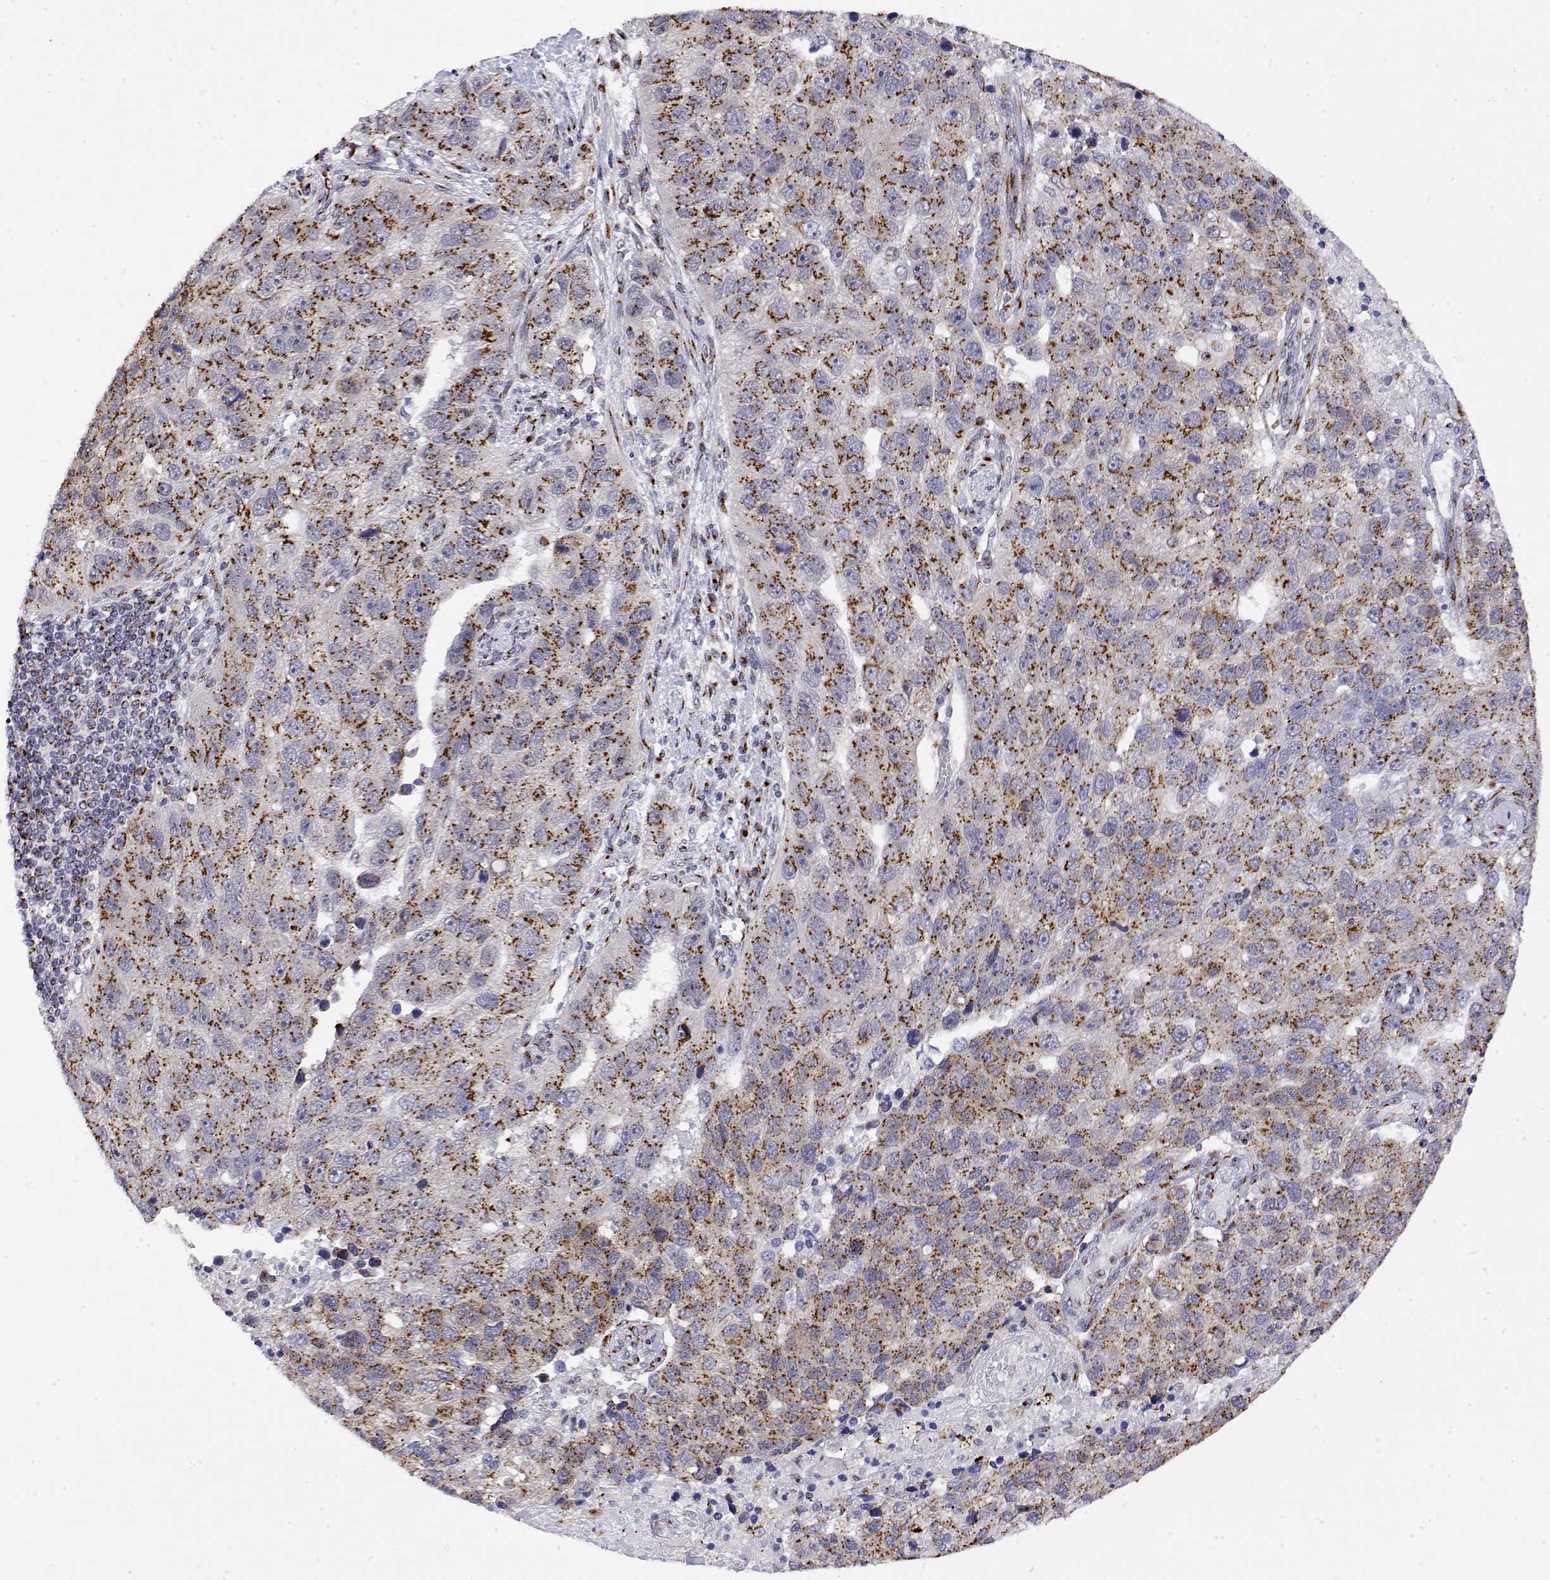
{"staining": {"intensity": "strong", "quantity": ">75%", "location": "cytoplasmic/membranous"}, "tissue": "pancreatic cancer", "cell_type": "Tumor cells", "image_type": "cancer", "snomed": [{"axis": "morphology", "description": "Adenocarcinoma, NOS"}, {"axis": "topography", "description": "Pancreas"}], "caption": "There is high levels of strong cytoplasmic/membranous staining in tumor cells of pancreatic cancer (adenocarcinoma), as demonstrated by immunohistochemical staining (brown color).", "gene": "YIPF3", "patient": {"sex": "female", "age": 61}}